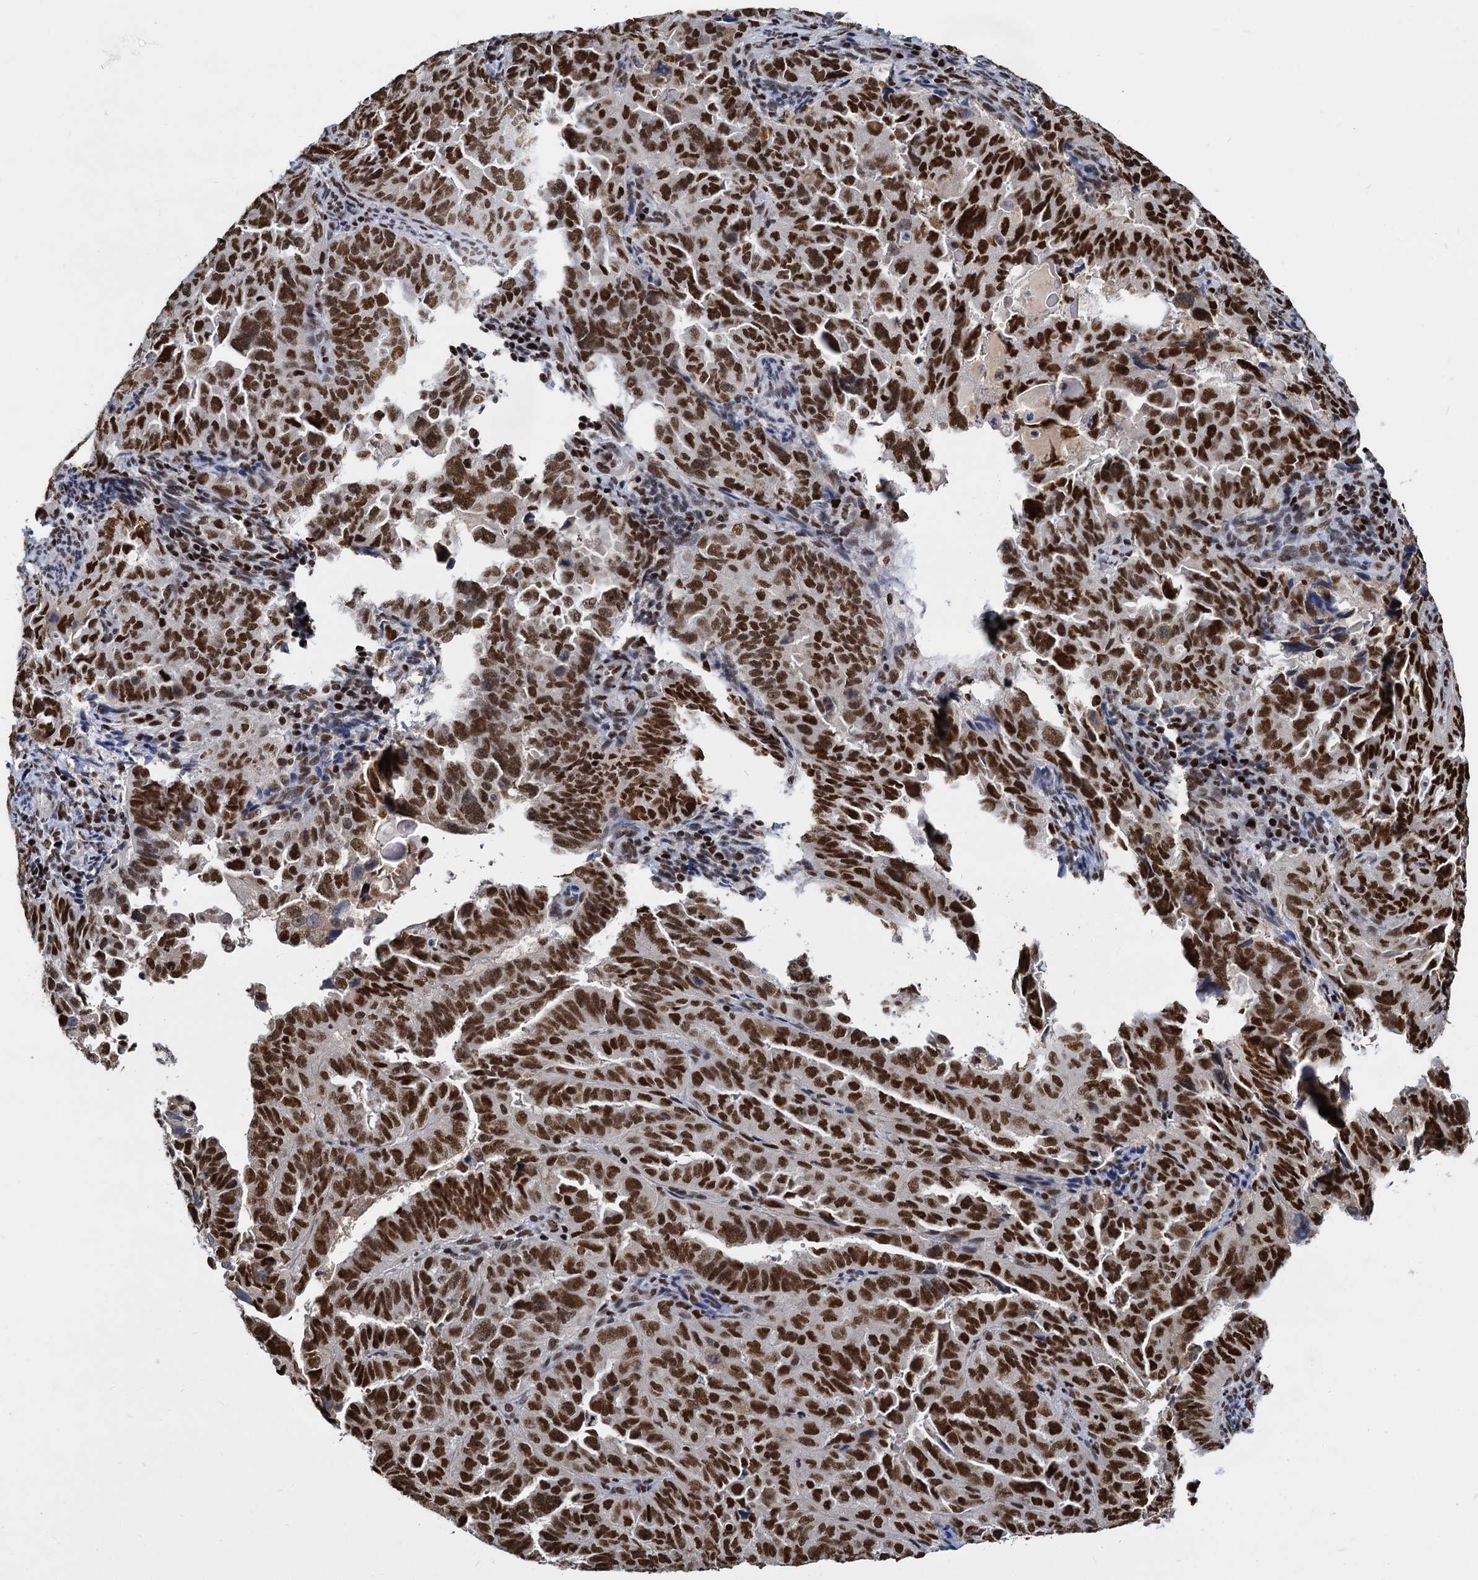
{"staining": {"intensity": "strong", "quantity": ">75%", "location": "nuclear"}, "tissue": "endometrial cancer", "cell_type": "Tumor cells", "image_type": "cancer", "snomed": [{"axis": "morphology", "description": "Adenocarcinoma, NOS"}, {"axis": "topography", "description": "Endometrium"}], "caption": "Immunohistochemical staining of human endometrial cancer (adenocarcinoma) displays high levels of strong nuclear protein positivity in approximately >75% of tumor cells.", "gene": "DCPS", "patient": {"sex": "female", "age": 65}}